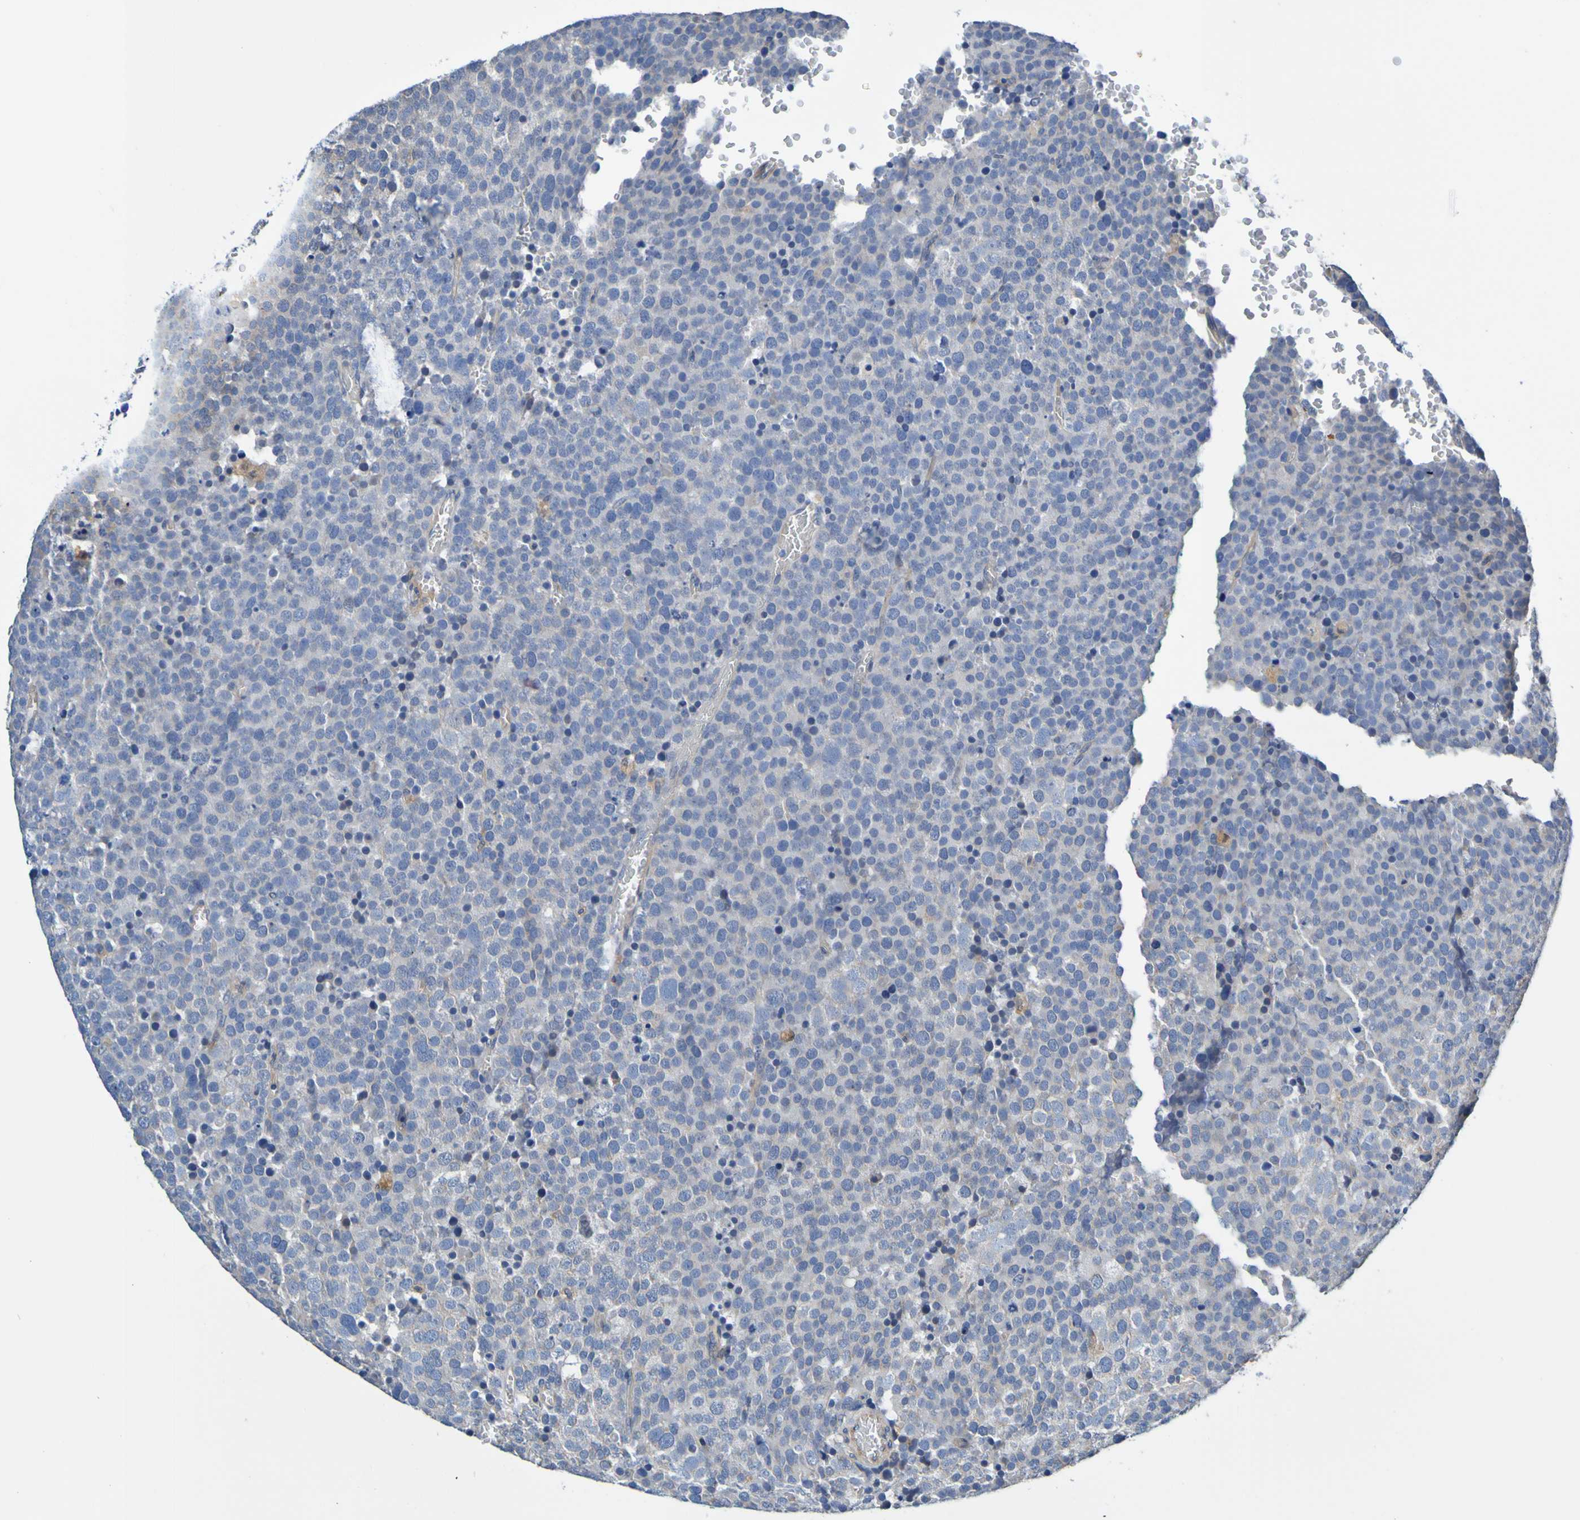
{"staining": {"intensity": "negative", "quantity": "none", "location": "none"}, "tissue": "testis cancer", "cell_type": "Tumor cells", "image_type": "cancer", "snomed": [{"axis": "morphology", "description": "Seminoma, NOS"}, {"axis": "topography", "description": "Testis"}], "caption": "IHC photomicrograph of seminoma (testis) stained for a protein (brown), which demonstrates no expression in tumor cells.", "gene": "METAP2", "patient": {"sex": "male", "age": 71}}